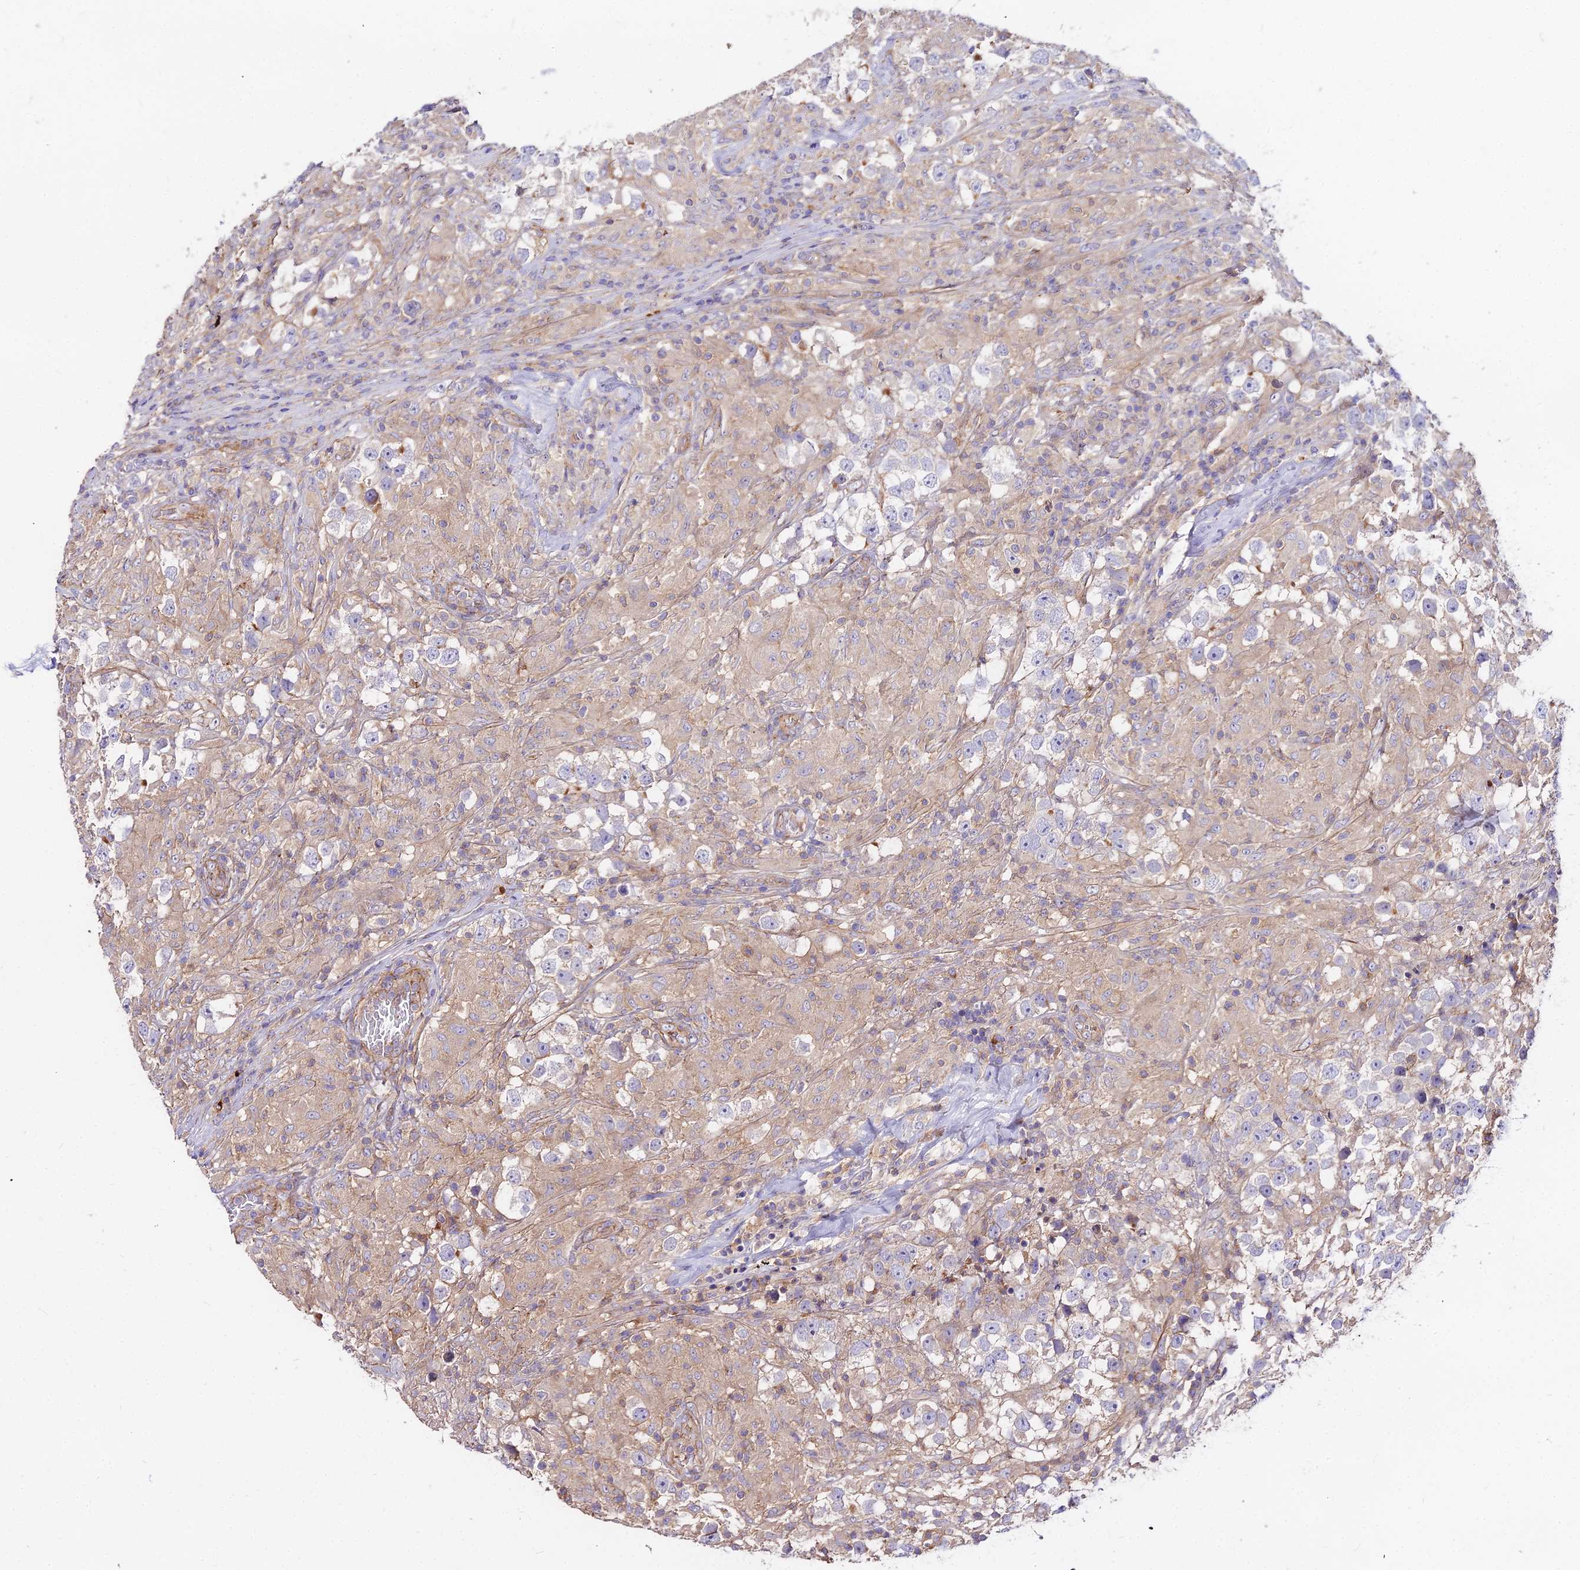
{"staining": {"intensity": "negative", "quantity": "none", "location": "none"}, "tissue": "testis cancer", "cell_type": "Tumor cells", "image_type": "cancer", "snomed": [{"axis": "morphology", "description": "Seminoma, NOS"}, {"axis": "topography", "description": "Testis"}], "caption": "Immunohistochemistry histopathology image of neoplastic tissue: human testis cancer (seminoma) stained with DAB reveals no significant protein expression in tumor cells.", "gene": "GLYAT", "patient": {"sex": "male", "age": 46}}